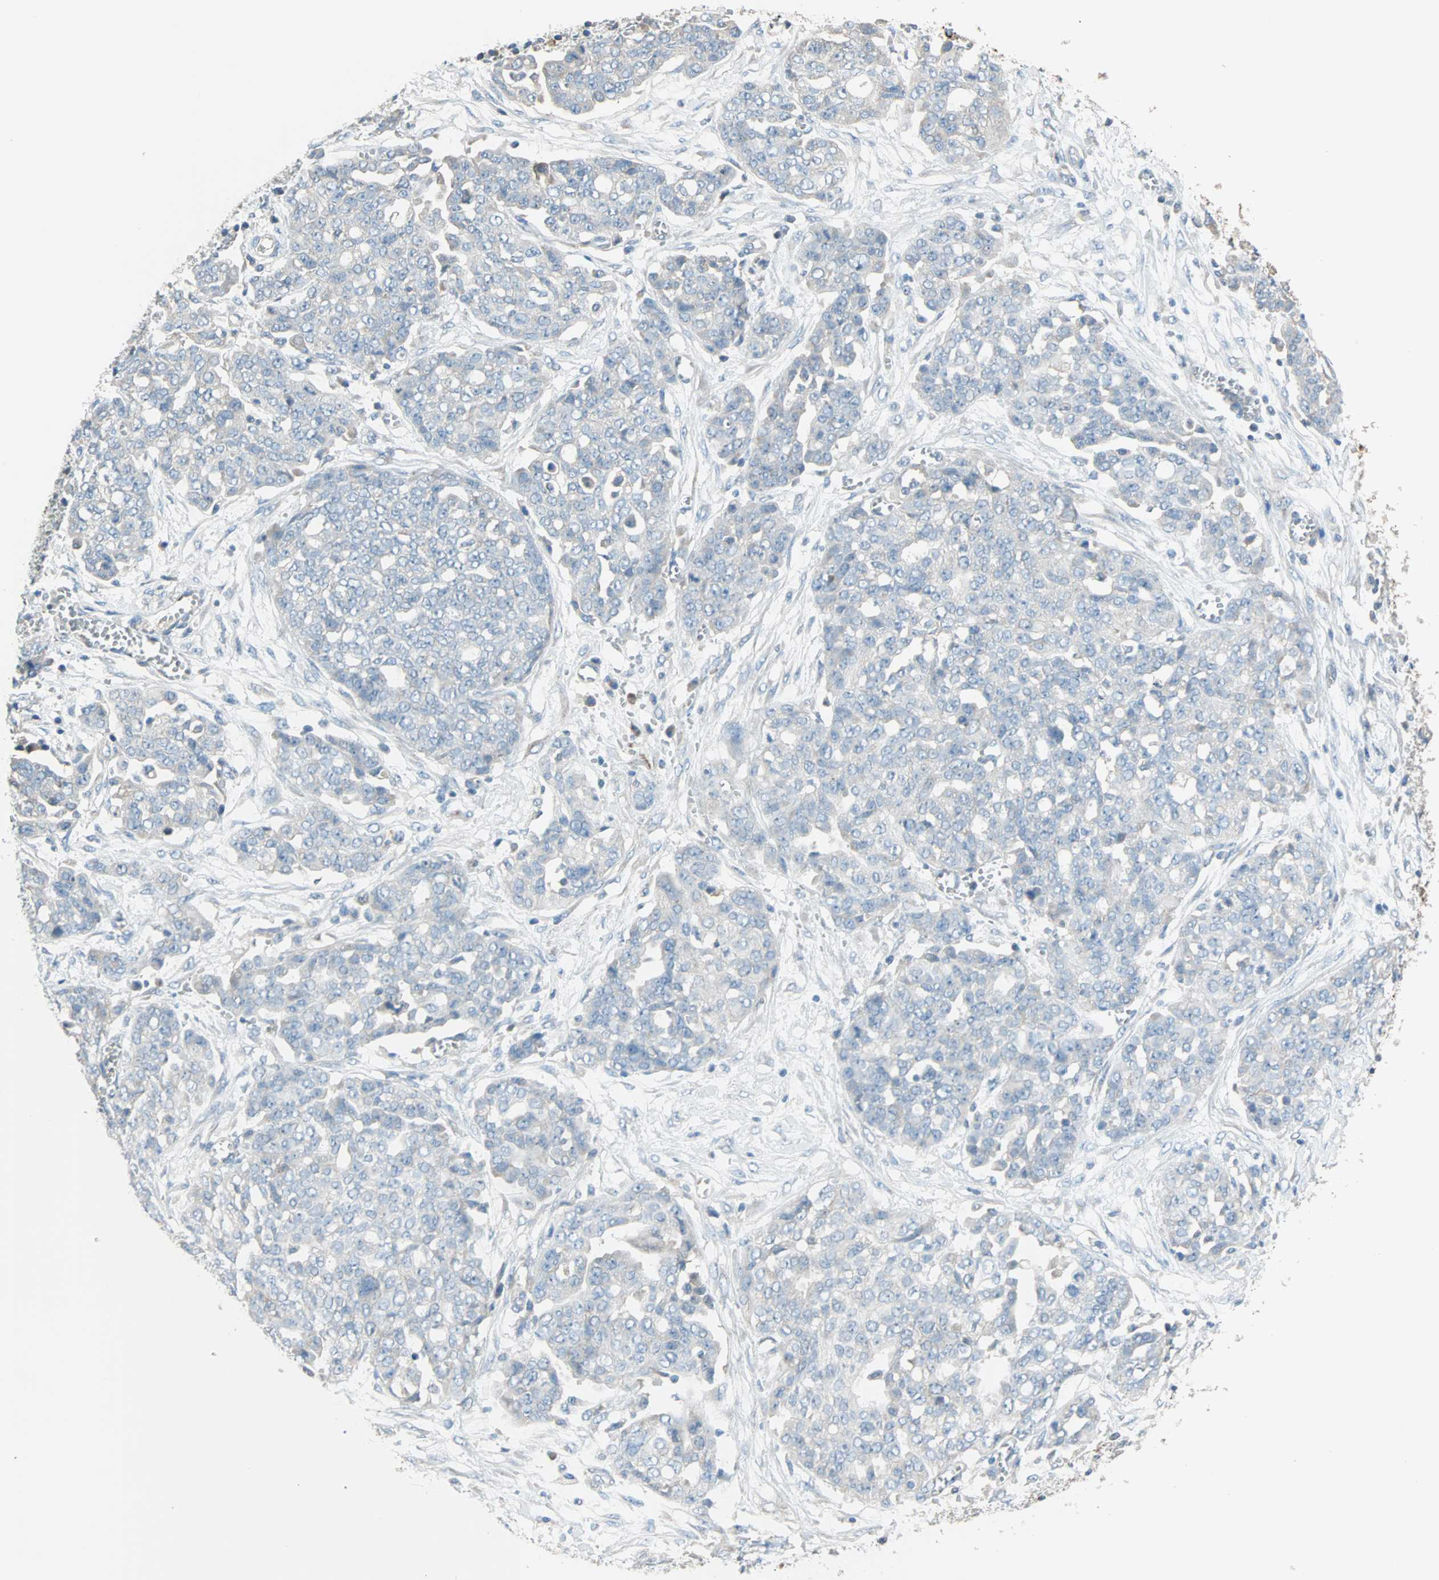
{"staining": {"intensity": "negative", "quantity": "none", "location": "none"}, "tissue": "ovarian cancer", "cell_type": "Tumor cells", "image_type": "cancer", "snomed": [{"axis": "morphology", "description": "Cystadenocarcinoma, serous, NOS"}, {"axis": "topography", "description": "Soft tissue"}, {"axis": "topography", "description": "Ovary"}], "caption": "This is a micrograph of immunohistochemistry (IHC) staining of ovarian serous cystadenocarcinoma, which shows no positivity in tumor cells.", "gene": "ACVRL1", "patient": {"sex": "female", "age": 57}}